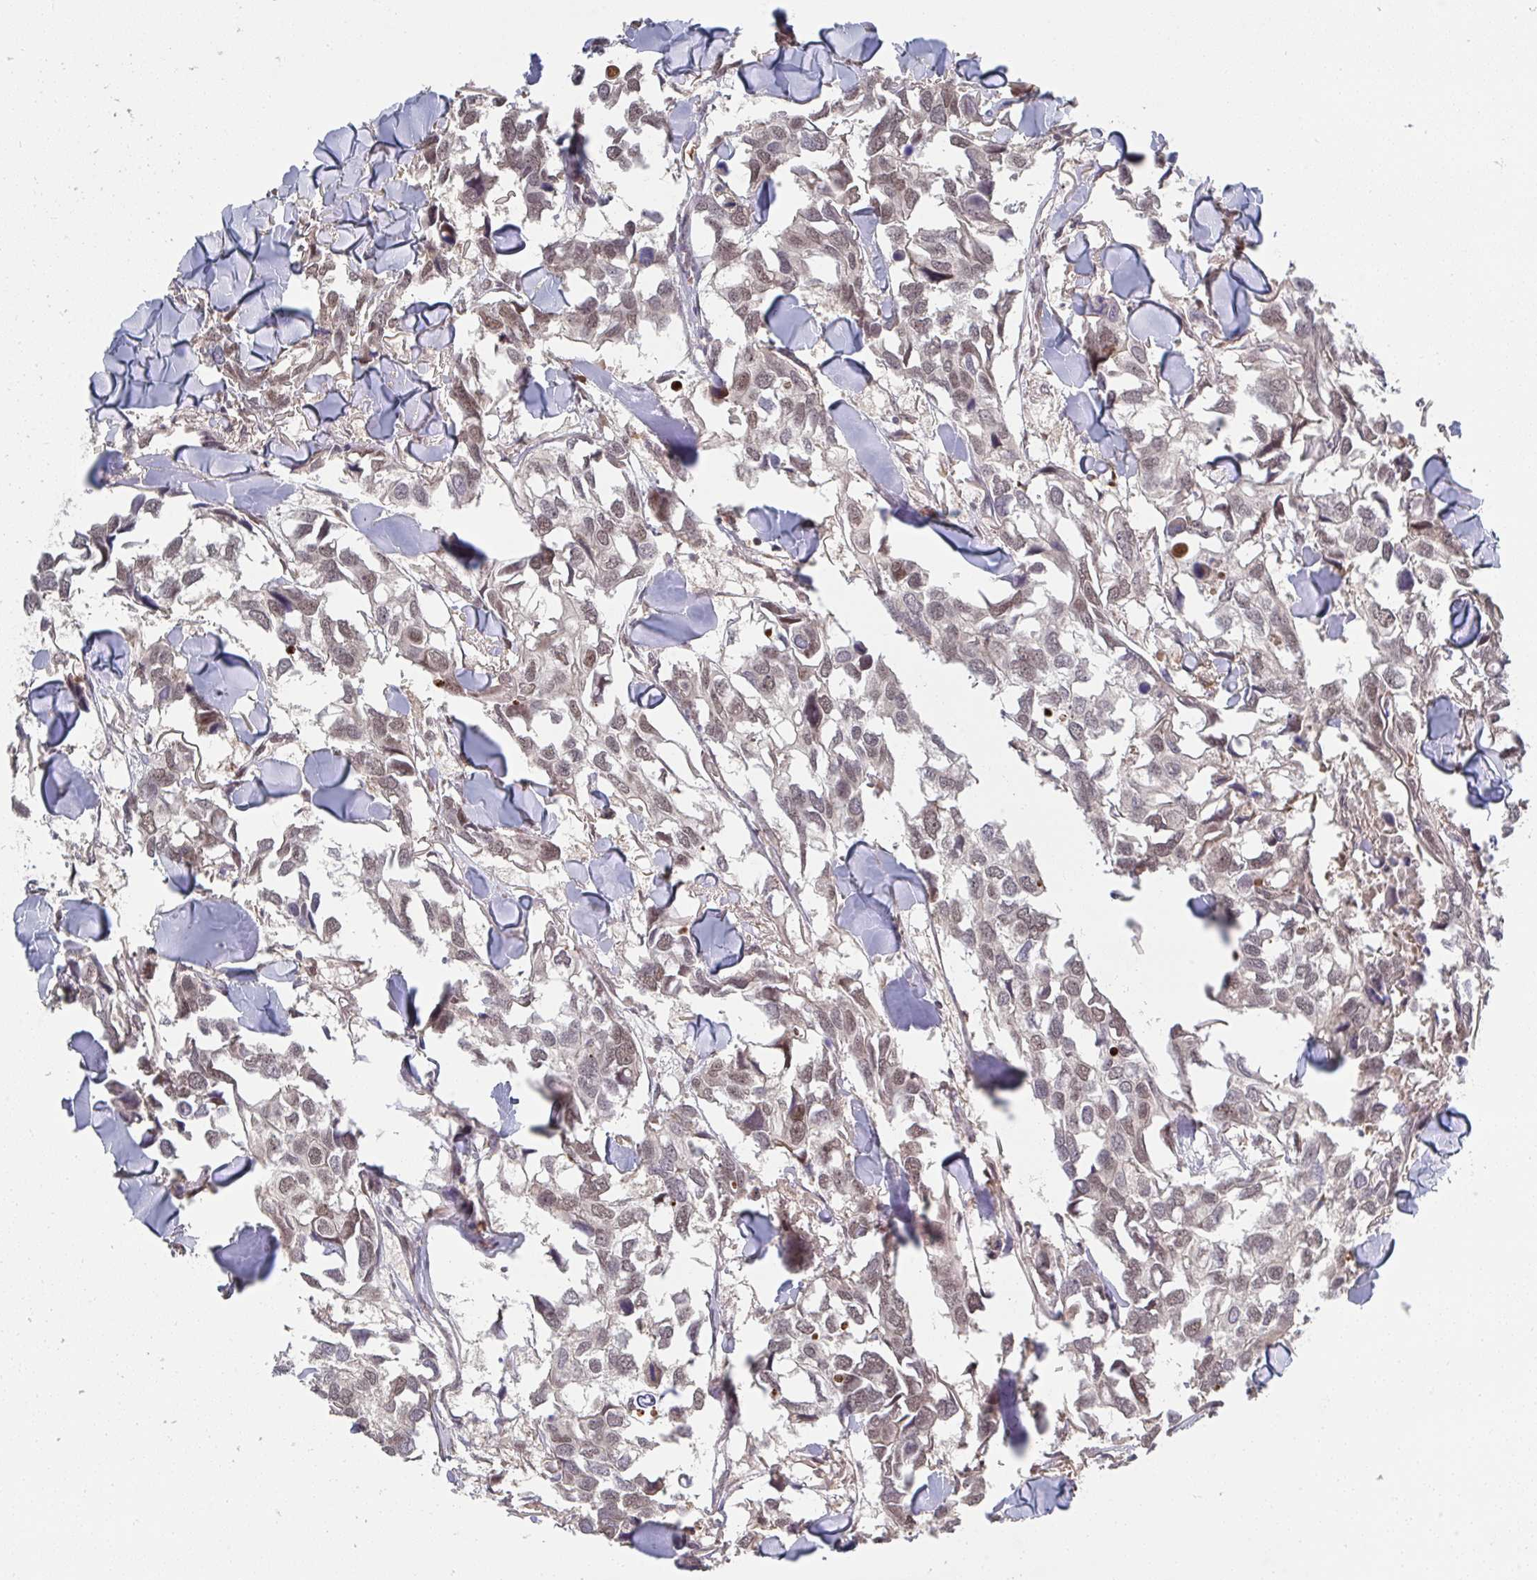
{"staining": {"intensity": "weak", "quantity": ">75%", "location": "nuclear"}, "tissue": "breast cancer", "cell_type": "Tumor cells", "image_type": "cancer", "snomed": [{"axis": "morphology", "description": "Duct carcinoma"}, {"axis": "topography", "description": "Breast"}], "caption": "The micrograph reveals a brown stain indicating the presence of a protein in the nuclear of tumor cells in invasive ductal carcinoma (breast).", "gene": "JMJD1C", "patient": {"sex": "female", "age": 83}}